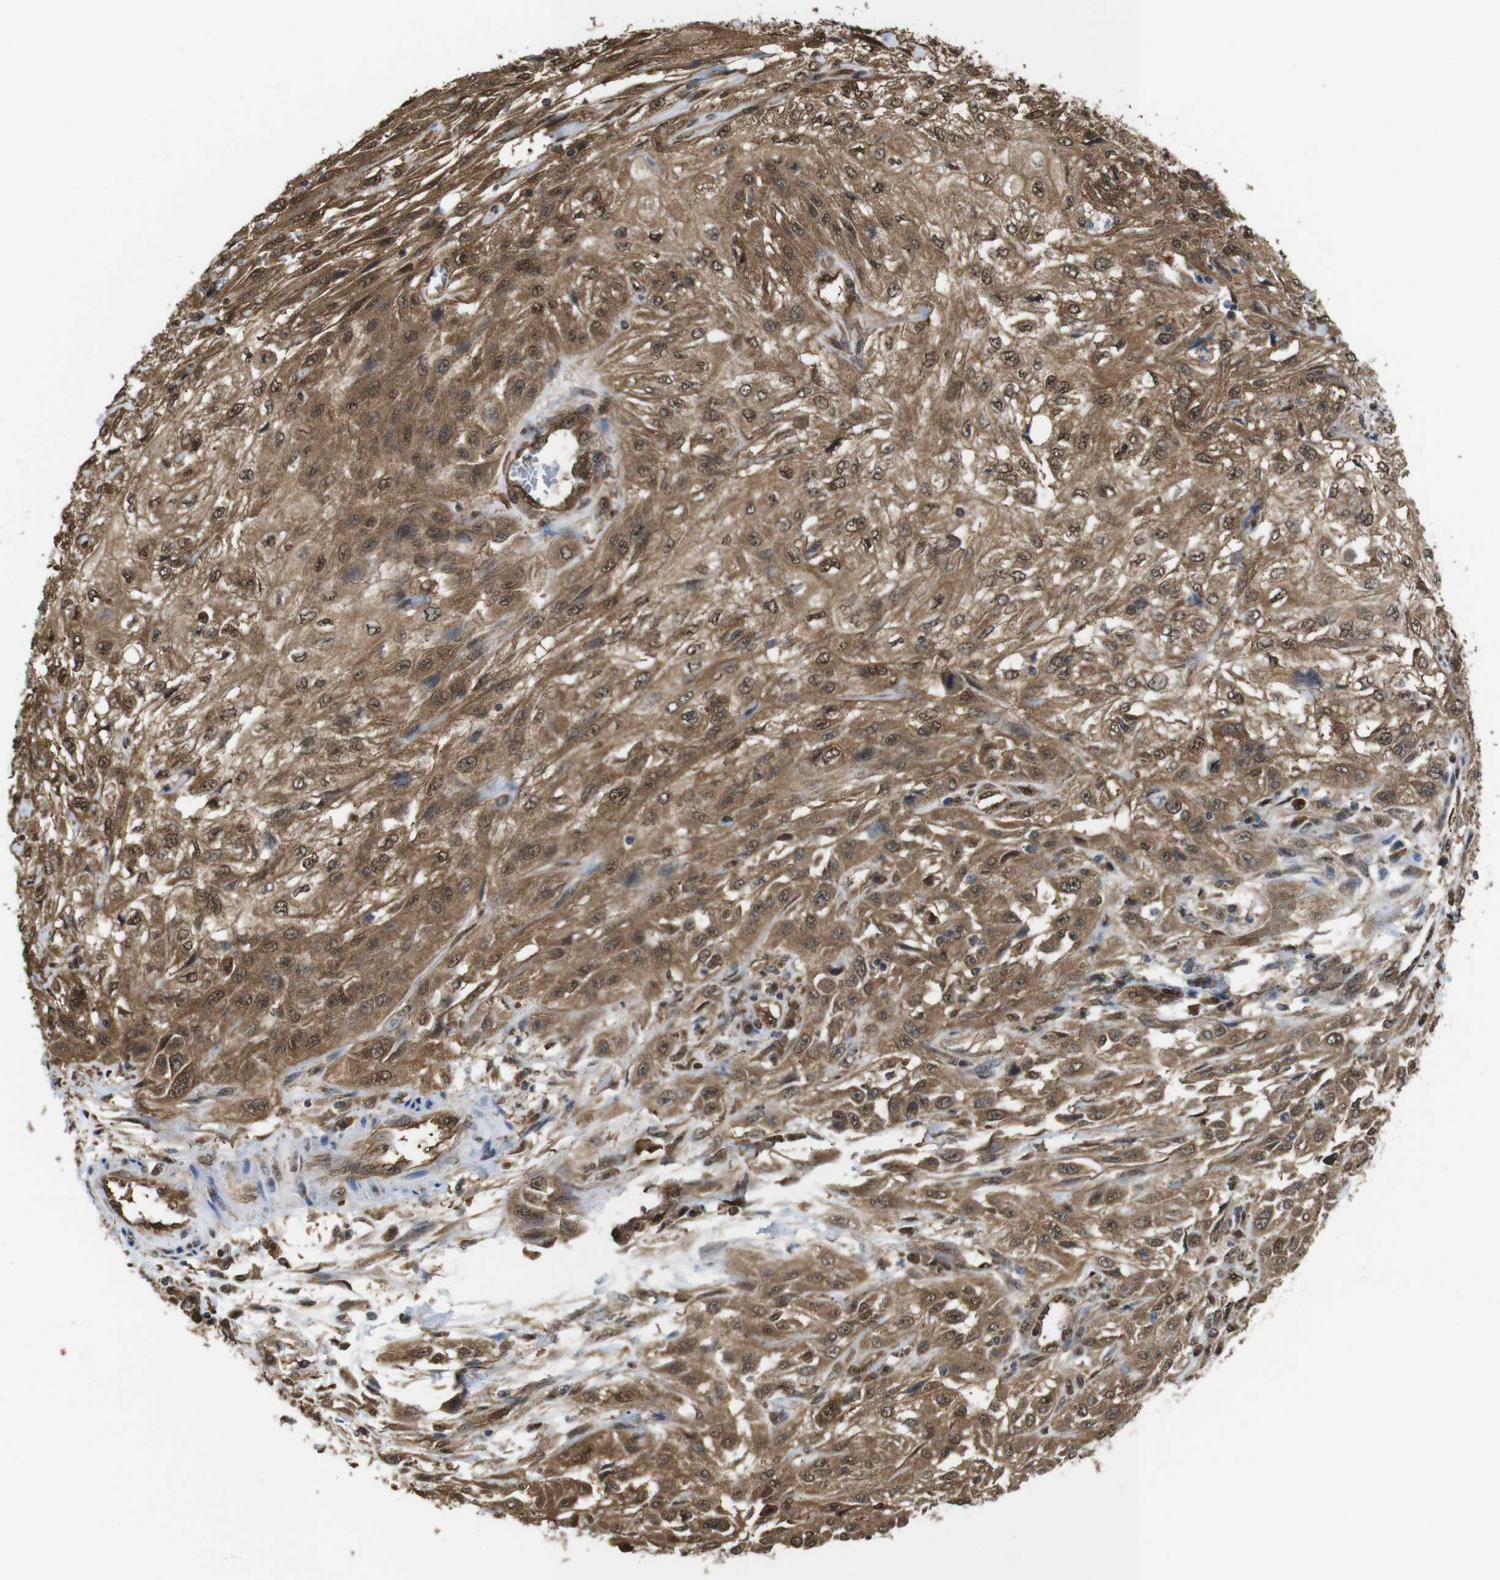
{"staining": {"intensity": "moderate", "quantity": ">75%", "location": "cytoplasmic/membranous,nuclear"}, "tissue": "skin cancer", "cell_type": "Tumor cells", "image_type": "cancer", "snomed": [{"axis": "morphology", "description": "Squamous cell carcinoma, NOS"}, {"axis": "topography", "description": "Skin"}], "caption": "A brown stain shows moderate cytoplasmic/membranous and nuclear positivity of a protein in skin cancer tumor cells.", "gene": "YWHAG", "patient": {"sex": "male", "age": 75}}